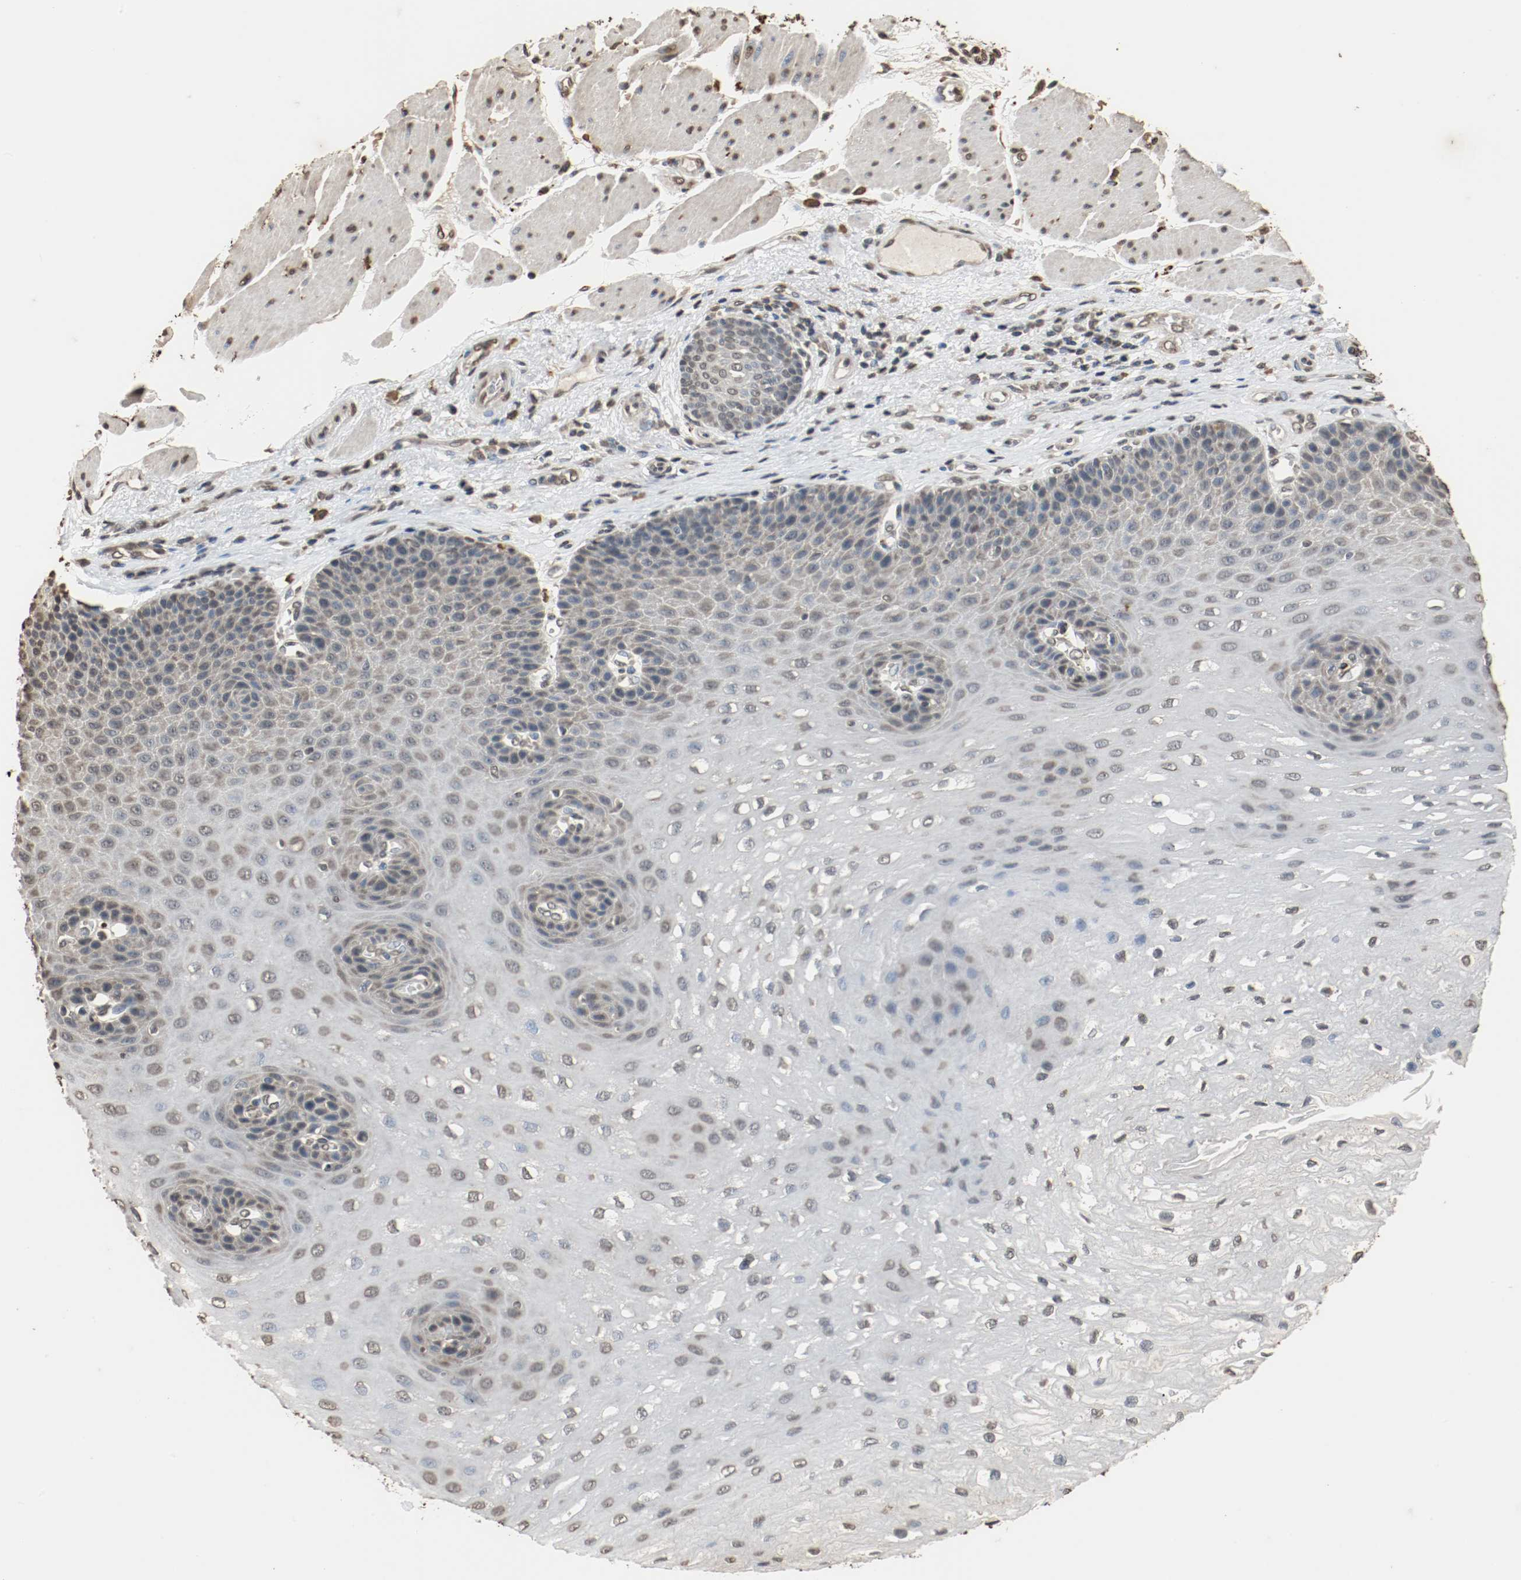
{"staining": {"intensity": "weak", "quantity": "<25%", "location": "cytoplasmic/membranous"}, "tissue": "esophagus", "cell_type": "Squamous epithelial cells", "image_type": "normal", "snomed": [{"axis": "morphology", "description": "Normal tissue, NOS"}, {"axis": "topography", "description": "Esophagus"}], "caption": "This micrograph is of benign esophagus stained with immunohistochemistry (IHC) to label a protein in brown with the nuclei are counter-stained blue. There is no staining in squamous epithelial cells.", "gene": "RTN4", "patient": {"sex": "female", "age": 72}}